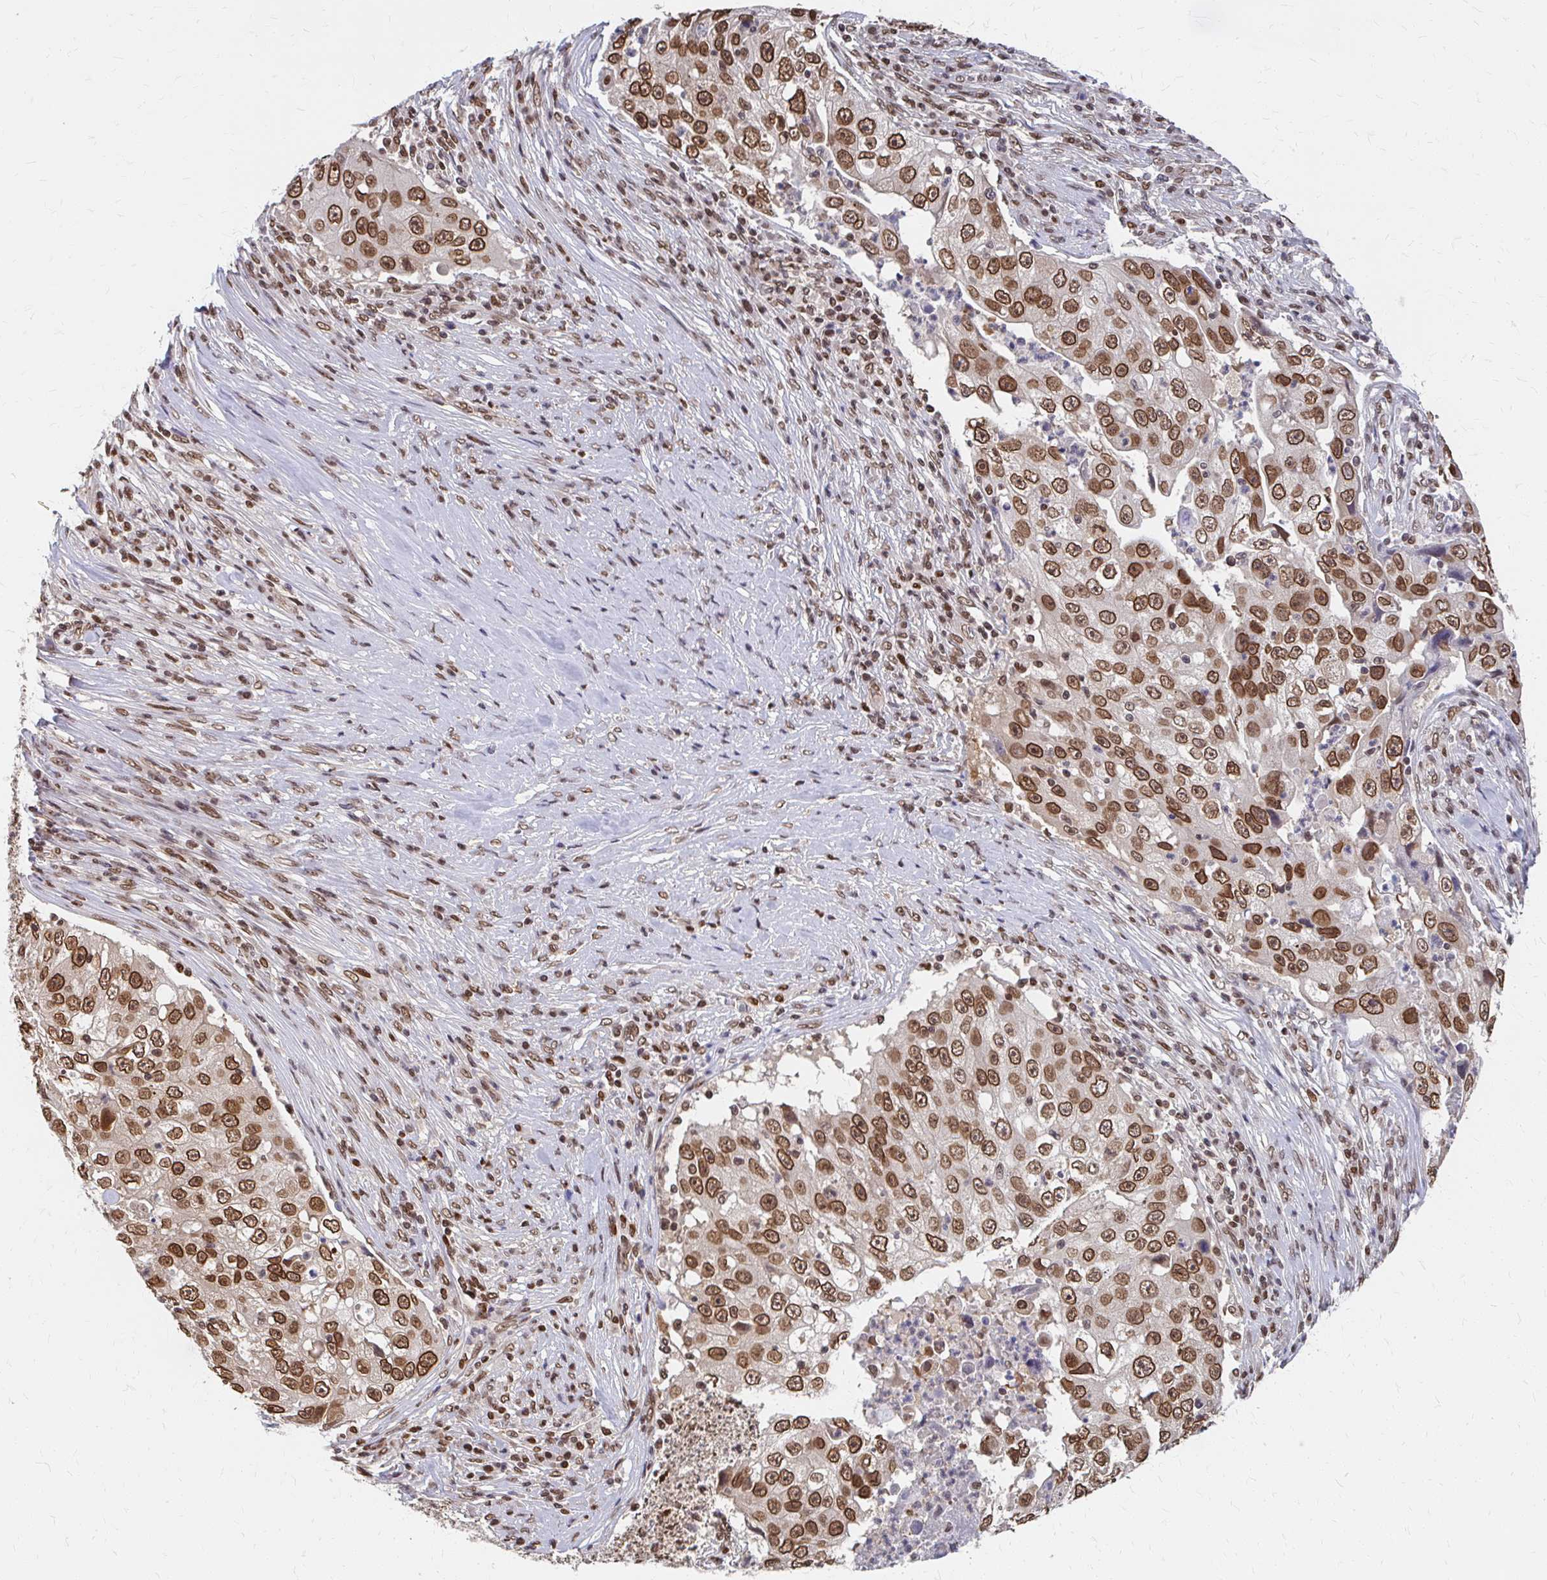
{"staining": {"intensity": "moderate", "quantity": ">75%", "location": "cytoplasmic/membranous,nuclear"}, "tissue": "lung cancer", "cell_type": "Tumor cells", "image_type": "cancer", "snomed": [{"axis": "morphology", "description": "Squamous cell carcinoma, NOS"}, {"axis": "topography", "description": "Lung"}], "caption": "The immunohistochemical stain highlights moderate cytoplasmic/membranous and nuclear expression in tumor cells of squamous cell carcinoma (lung) tissue.", "gene": "XPO1", "patient": {"sex": "male", "age": 64}}